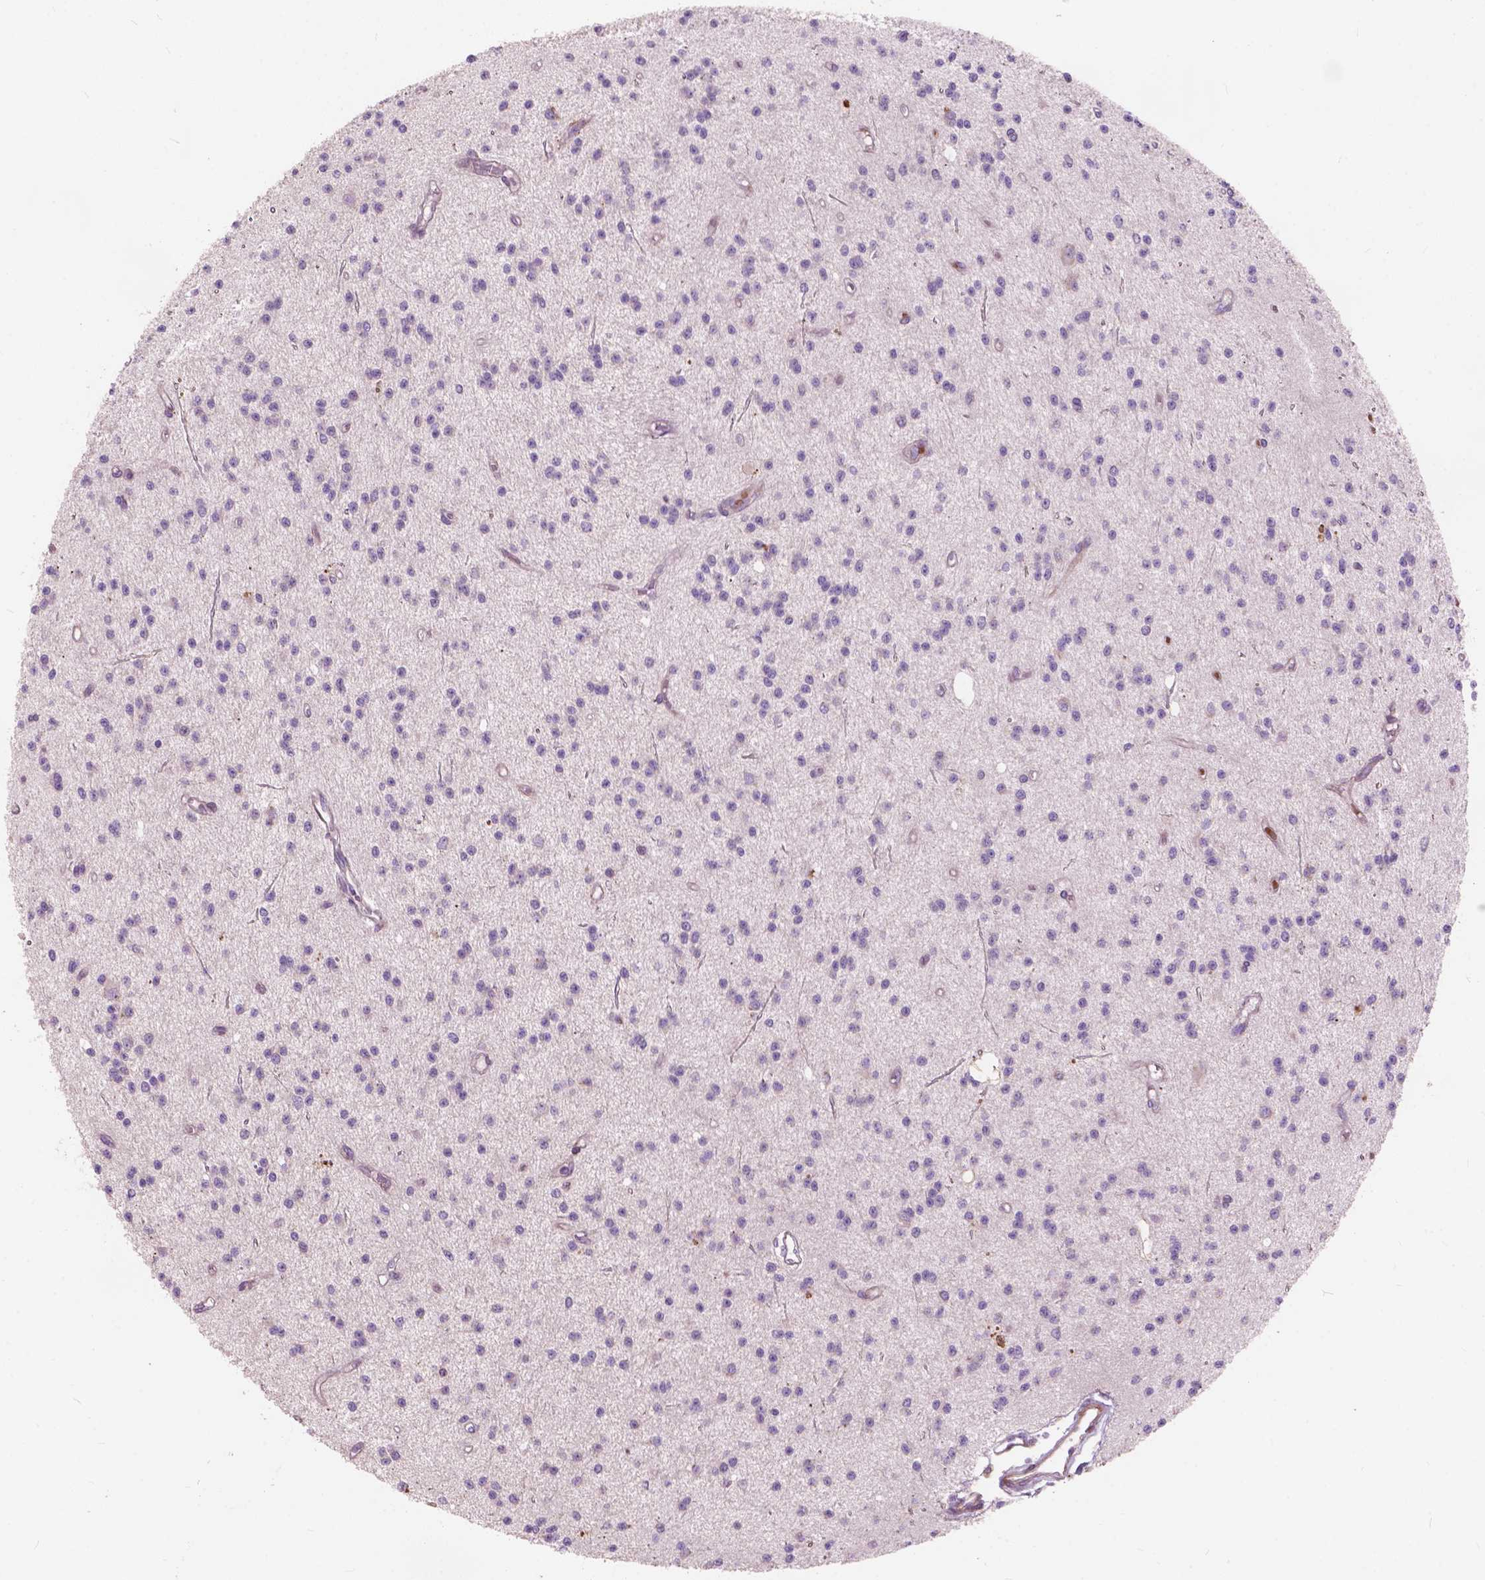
{"staining": {"intensity": "negative", "quantity": "none", "location": "none"}, "tissue": "glioma", "cell_type": "Tumor cells", "image_type": "cancer", "snomed": [{"axis": "morphology", "description": "Glioma, malignant, Low grade"}, {"axis": "topography", "description": "Brain"}], "caption": "Micrograph shows no significant protein positivity in tumor cells of glioma.", "gene": "MORN1", "patient": {"sex": "male", "age": 27}}